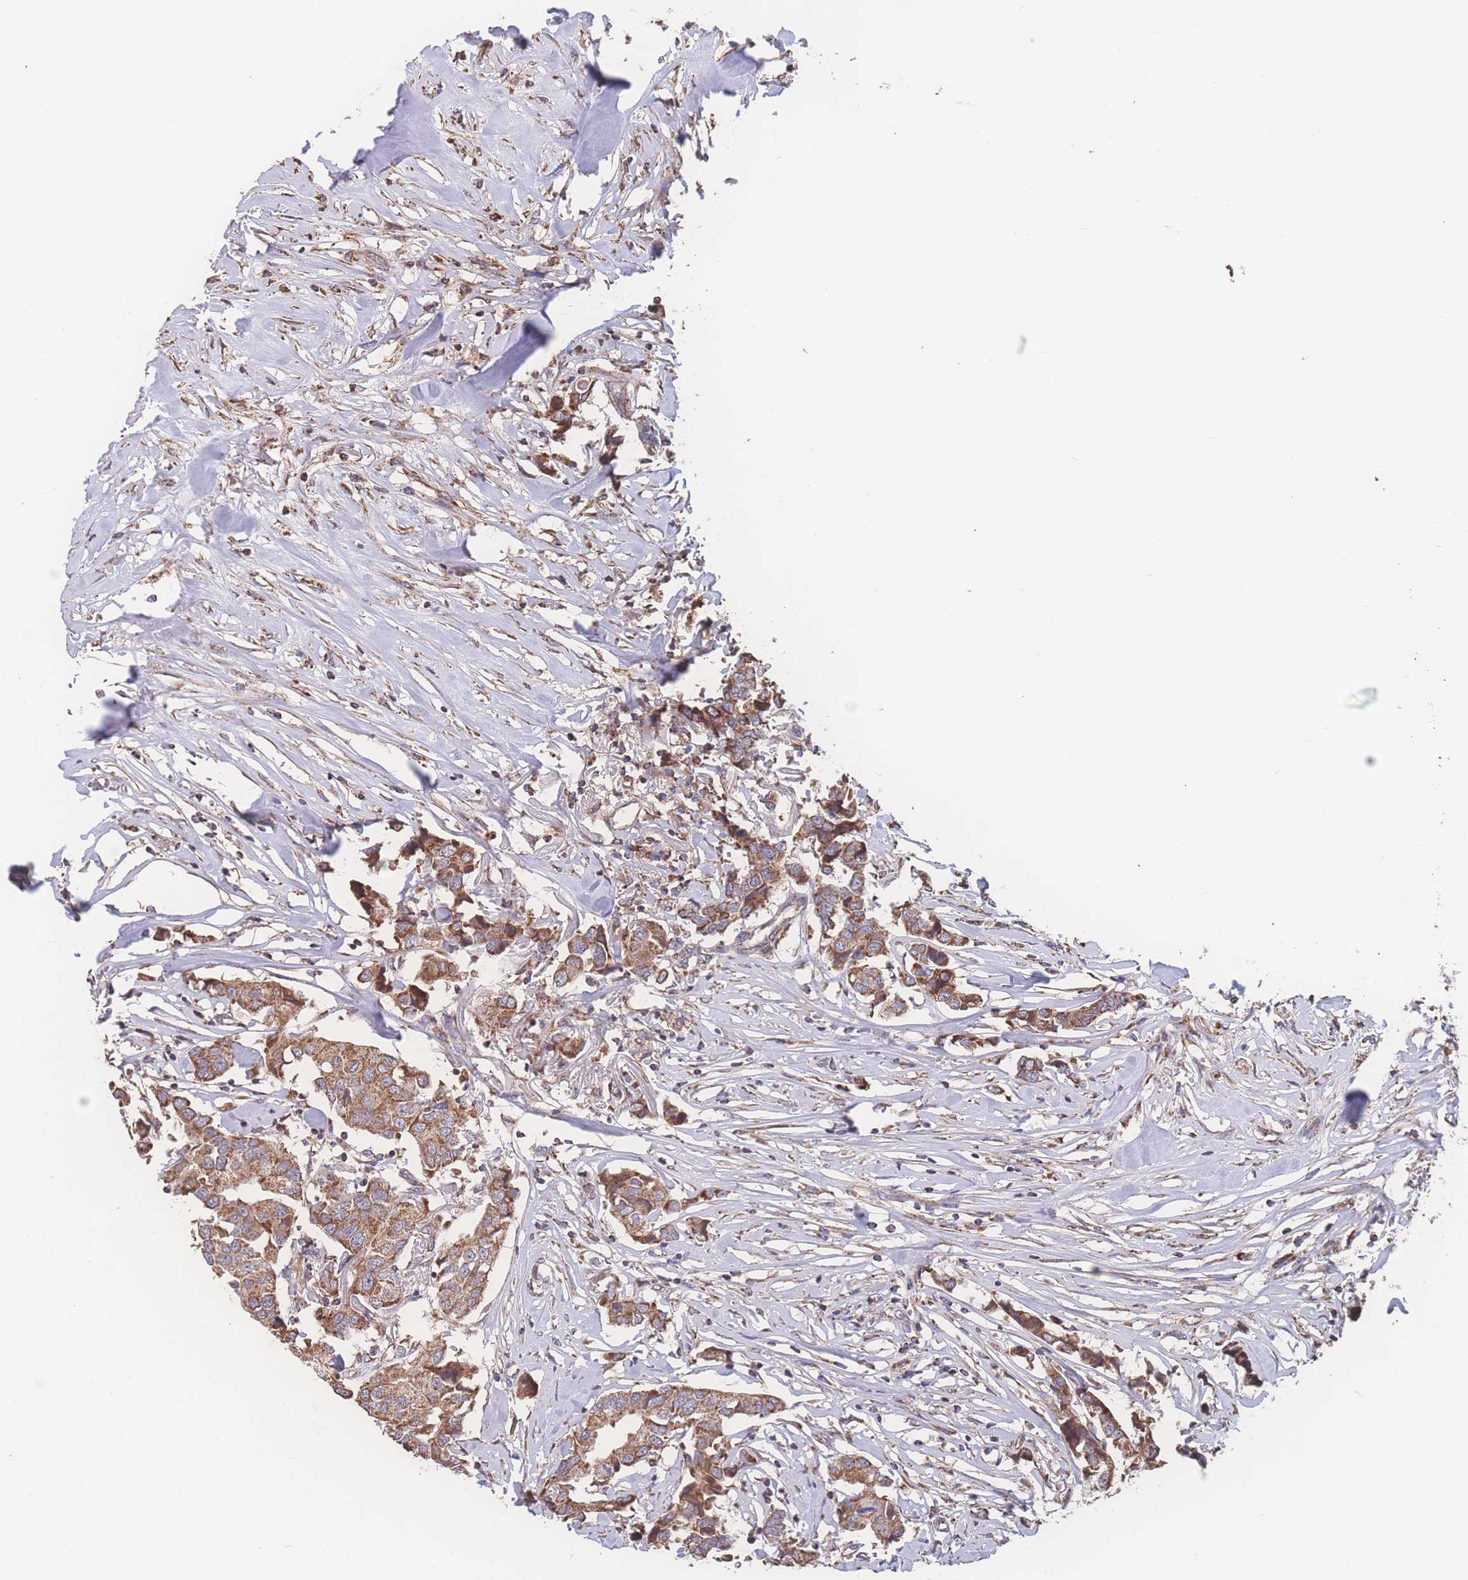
{"staining": {"intensity": "moderate", "quantity": ">75%", "location": "cytoplasmic/membranous"}, "tissue": "breast cancer", "cell_type": "Tumor cells", "image_type": "cancer", "snomed": [{"axis": "morphology", "description": "Duct carcinoma"}, {"axis": "topography", "description": "Breast"}], "caption": "Breast cancer (intraductal carcinoma) stained with immunohistochemistry demonstrates moderate cytoplasmic/membranous staining in about >75% of tumor cells.", "gene": "SGSM3", "patient": {"sex": "female", "age": 80}}